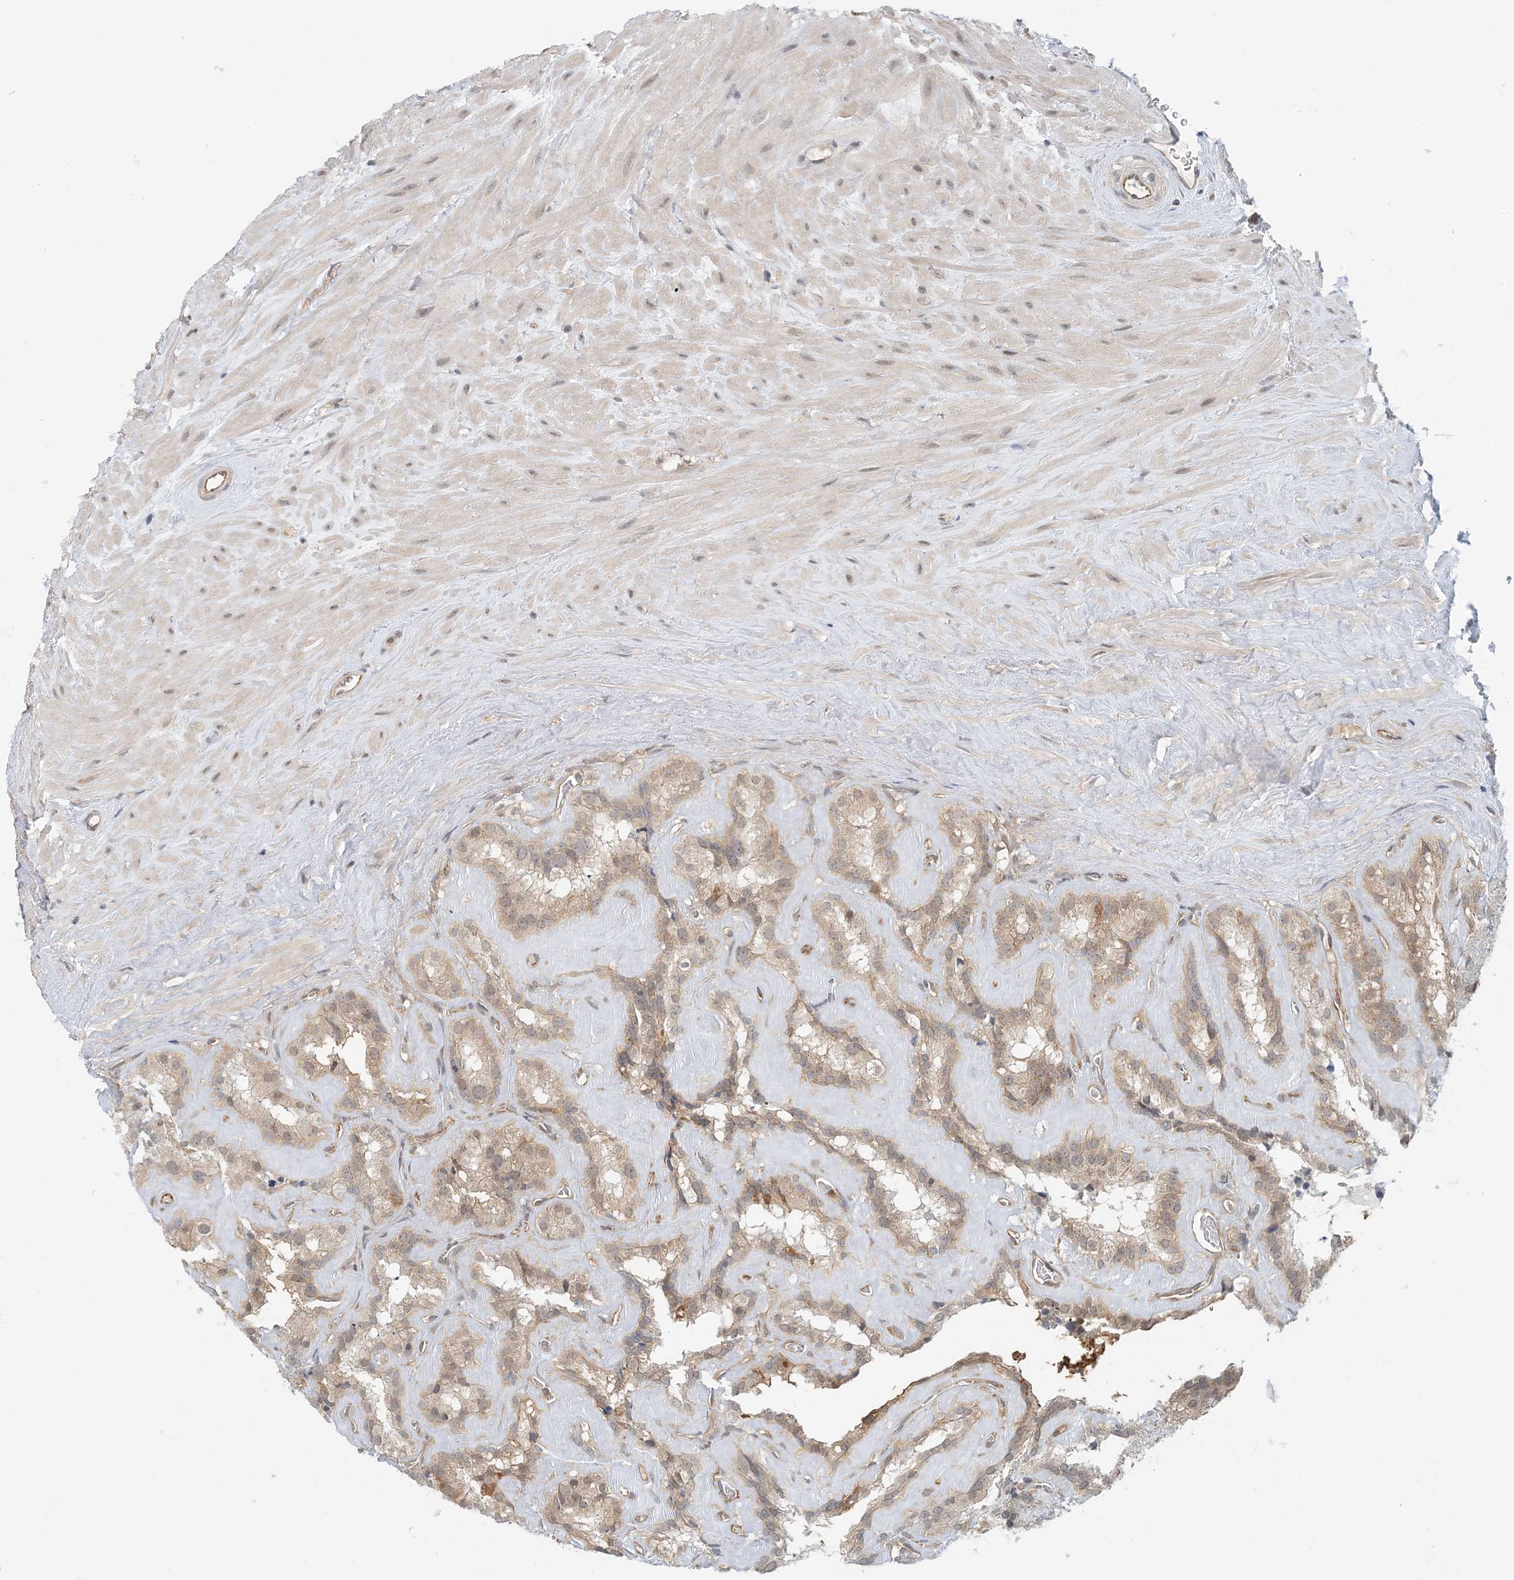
{"staining": {"intensity": "moderate", "quantity": "25%-75%", "location": "cytoplasmic/membranous"}, "tissue": "seminal vesicle", "cell_type": "Glandular cells", "image_type": "normal", "snomed": [{"axis": "morphology", "description": "Normal tissue, NOS"}, {"axis": "topography", "description": "Prostate"}, {"axis": "topography", "description": "Seminal veicle"}], "caption": "Human seminal vesicle stained for a protein (brown) displays moderate cytoplasmic/membranous positive expression in approximately 25%-75% of glandular cells.", "gene": "OBI1", "patient": {"sex": "male", "age": 59}}